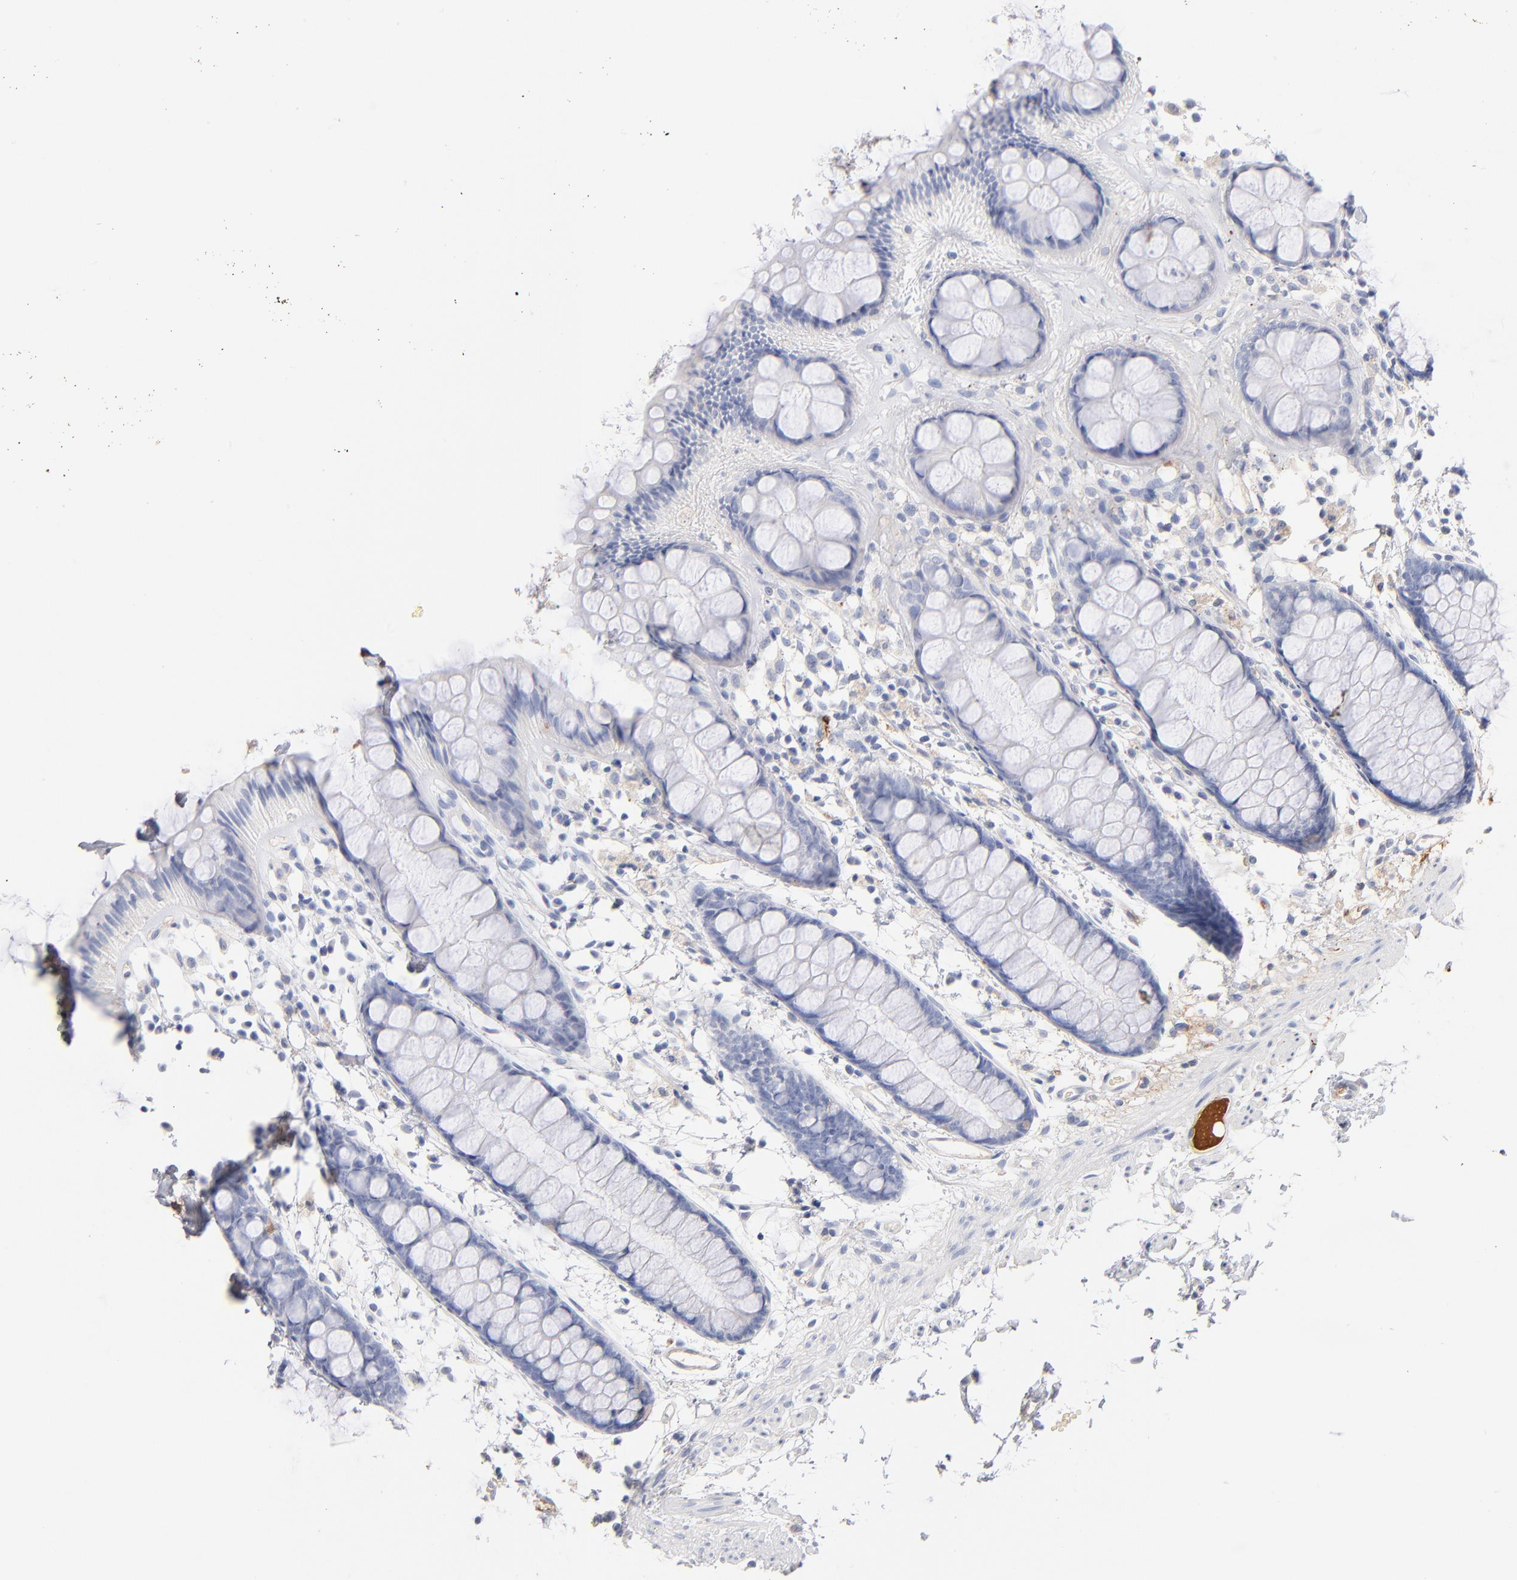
{"staining": {"intensity": "moderate", "quantity": "<25%", "location": "cytoplasmic/membranous"}, "tissue": "rectum", "cell_type": "Glandular cells", "image_type": "normal", "snomed": [{"axis": "morphology", "description": "Normal tissue, NOS"}, {"axis": "topography", "description": "Rectum"}], "caption": "IHC micrograph of benign rectum: rectum stained using immunohistochemistry (IHC) reveals low levels of moderate protein expression localized specifically in the cytoplasmic/membranous of glandular cells, appearing as a cytoplasmic/membranous brown color.", "gene": "APOH", "patient": {"sex": "female", "age": 66}}